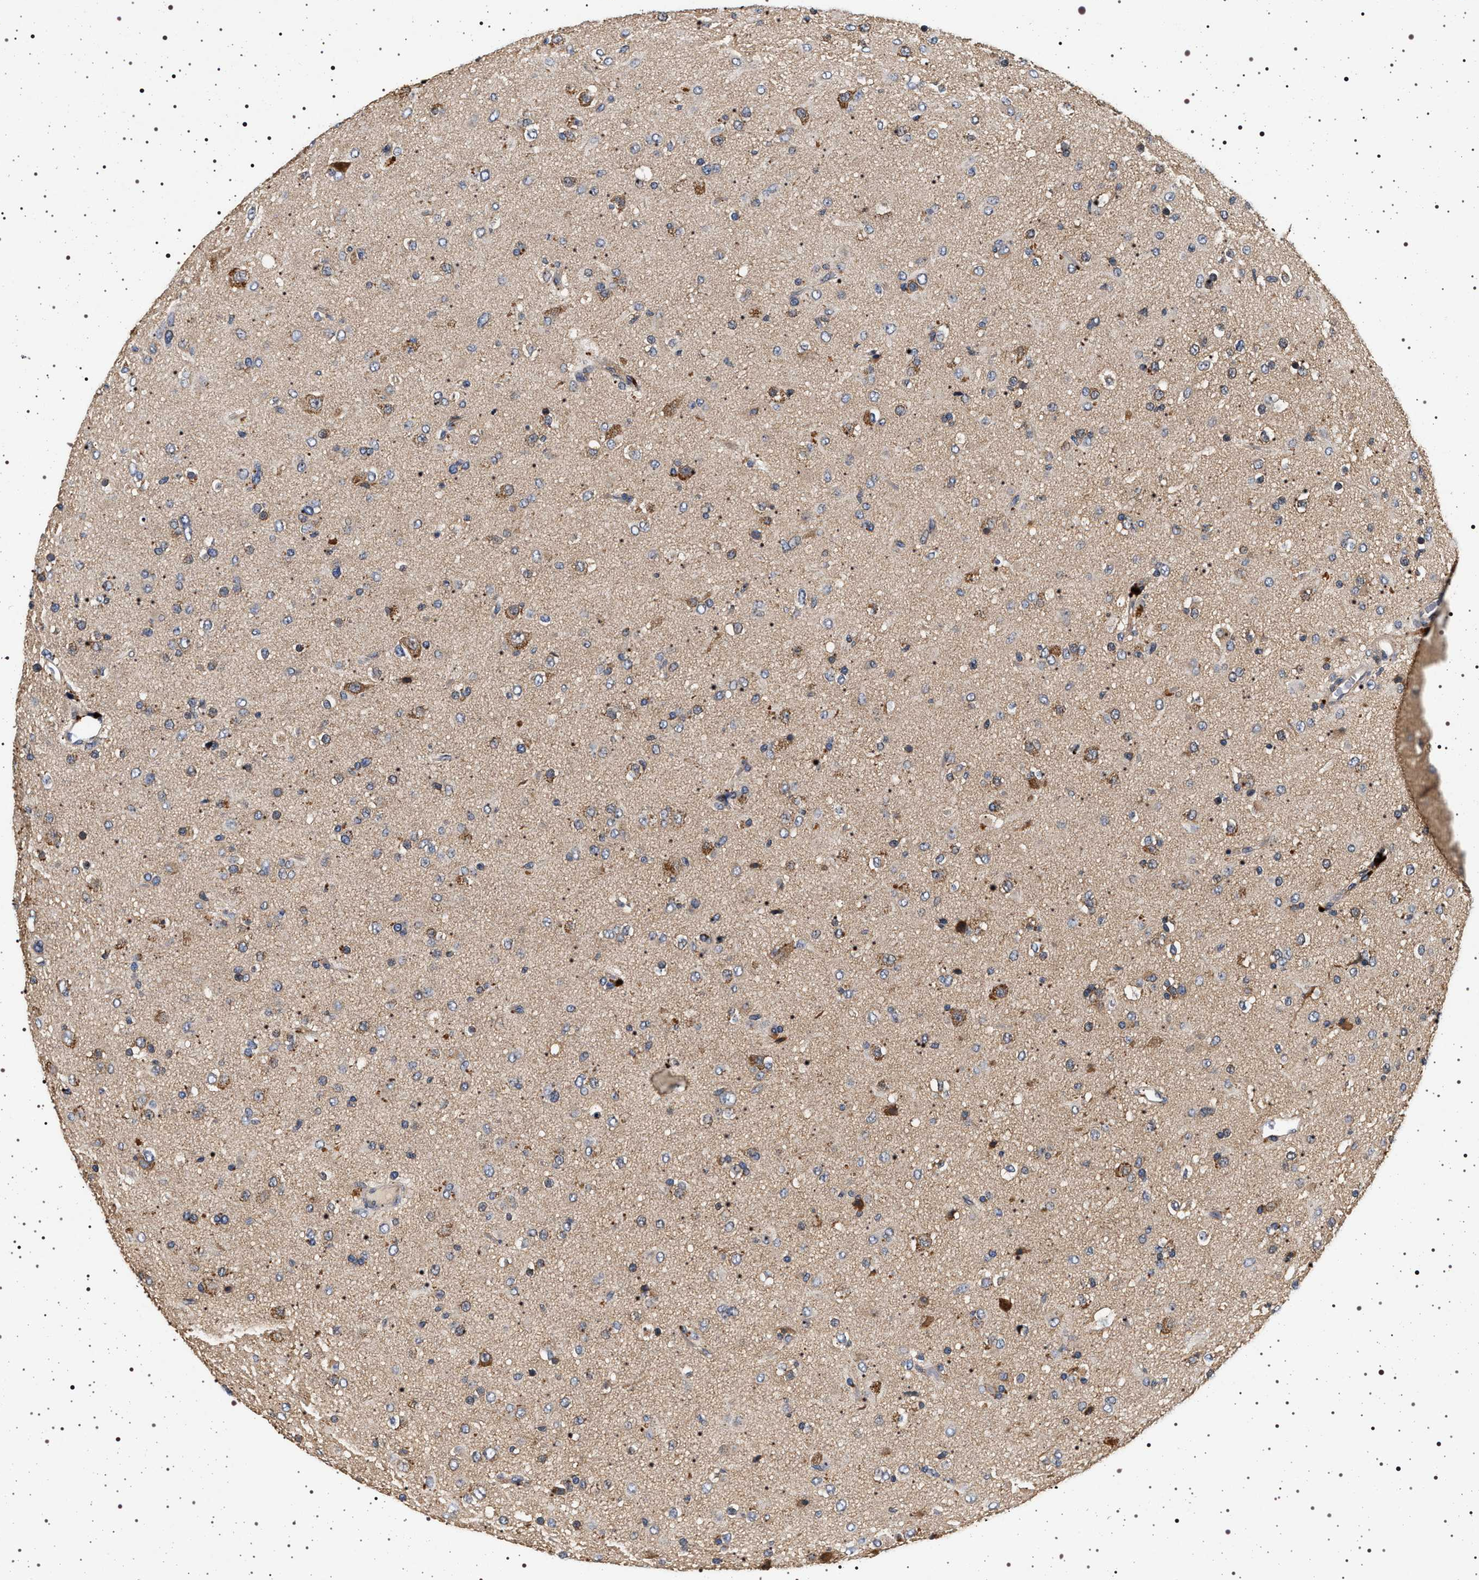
{"staining": {"intensity": "weak", "quantity": "<25%", "location": "cytoplasmic/membranous"}, "tissue": "glioma", "cell_type": "Tumor cells", "image_type": "cancer", "snomed": [{"axis": "morphology", "description": "Glioma, malignant, Low grade"}, {"axis": "topography", "description": "Brain"}], "caption": "IHC photomicrograph of neoplastic tissue: human malignant glioma (low-grade) stained with DAB (3,3'-diaminobenzidine) demonstrates no significant protein expression in tumor cells.", "gene": "DCBLD2", "patient": {"sex": "male", "age": 65}}